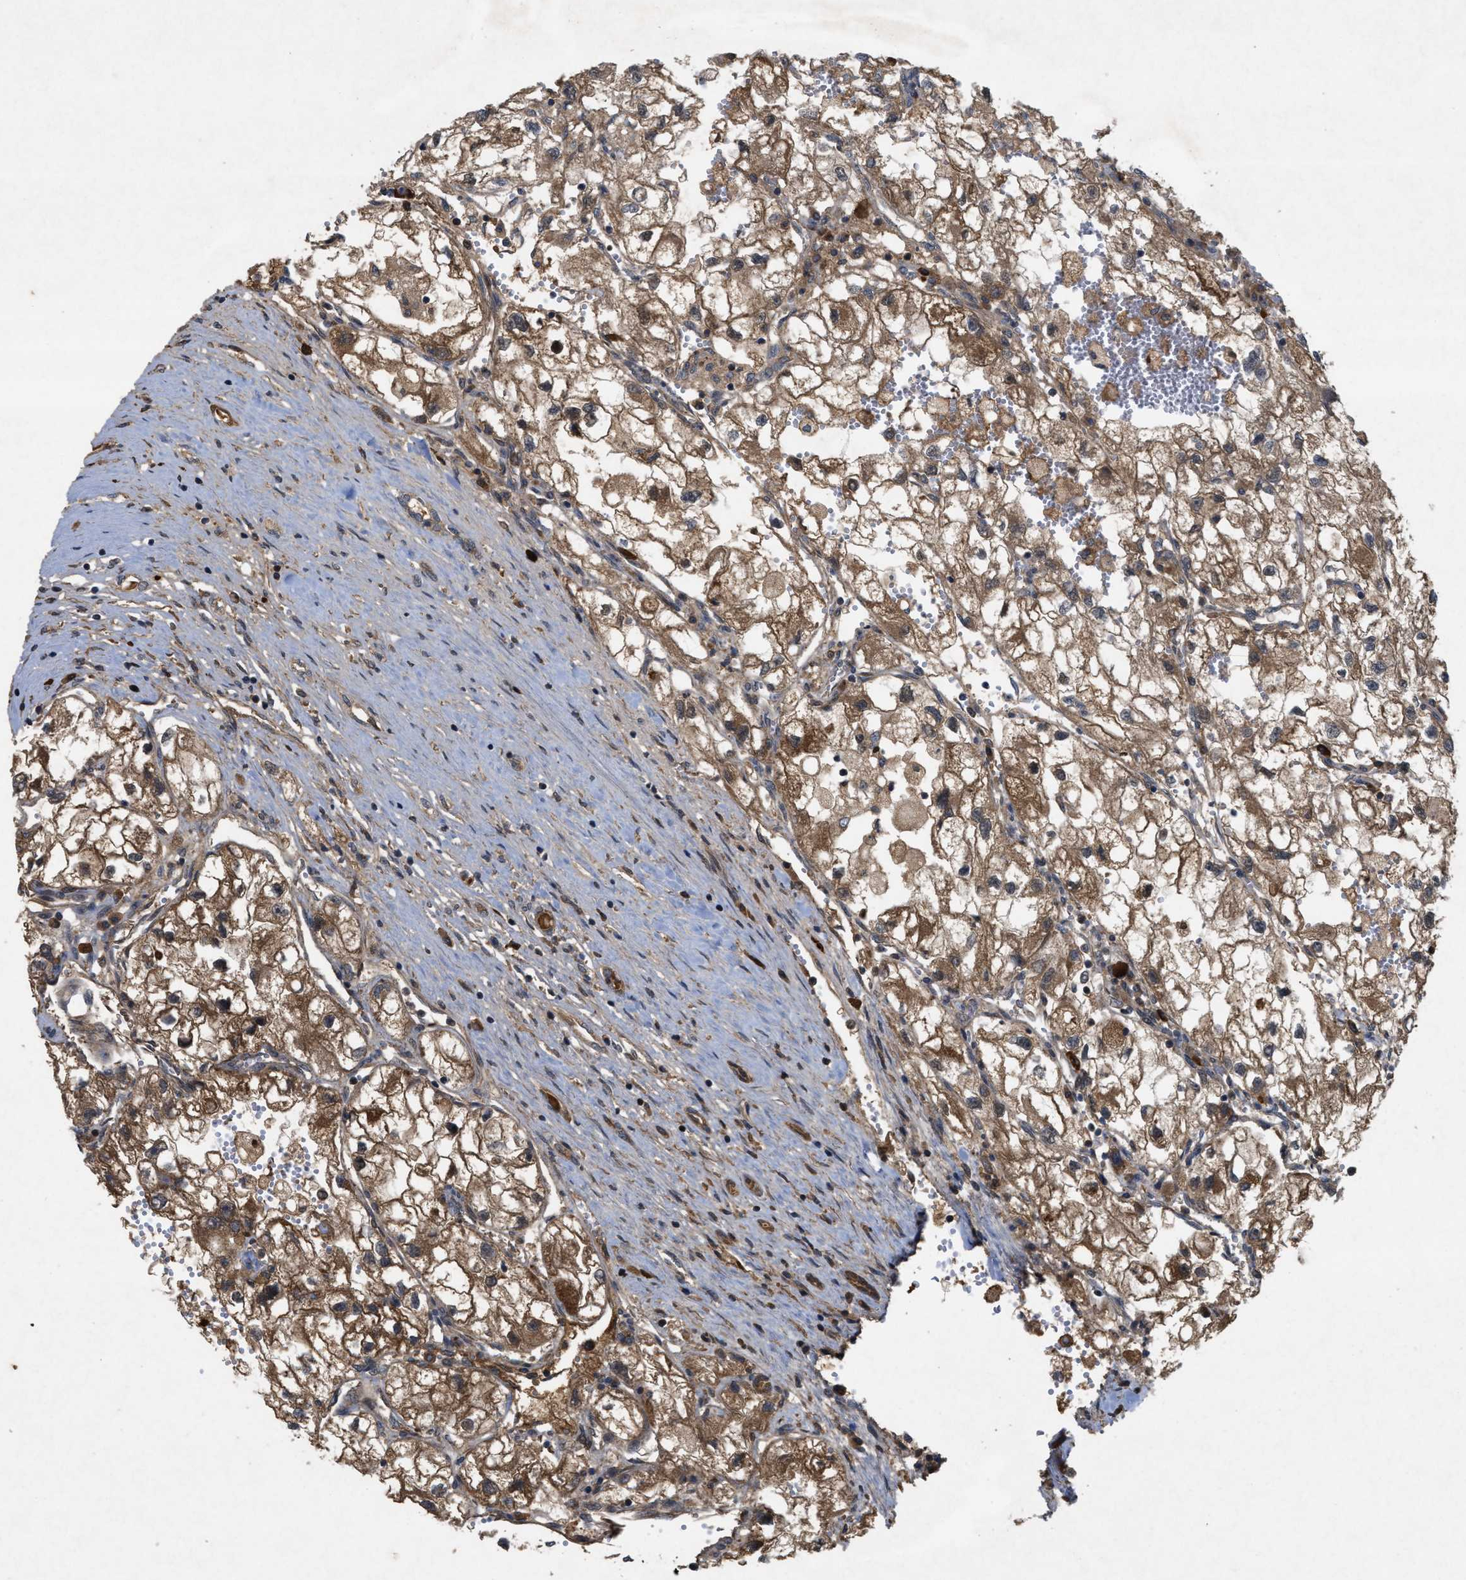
{"staining": {"intensity": "moderate", "quantity": ">75%", "location": "cytoplasmic/membranous"}, "tissue": "renal cancer", "cell_type": "Tumor cells", "image_type": "cancer", "snomed": [{"axis": "morphology", "description": "Adenocarcinoma, NOS"}, {"axis": "topography", "description": "Kidney"}], "caption": "Immunohistochemical staining of human renal adenocarcinoma displays moderate cytoplasmic/membranous protein expression in about >75% of tumor cells. (IHC, brightfield microscopy, high magnification).", "gene": "RAB2A", "patient": {"sex": "female", "age": 70}}